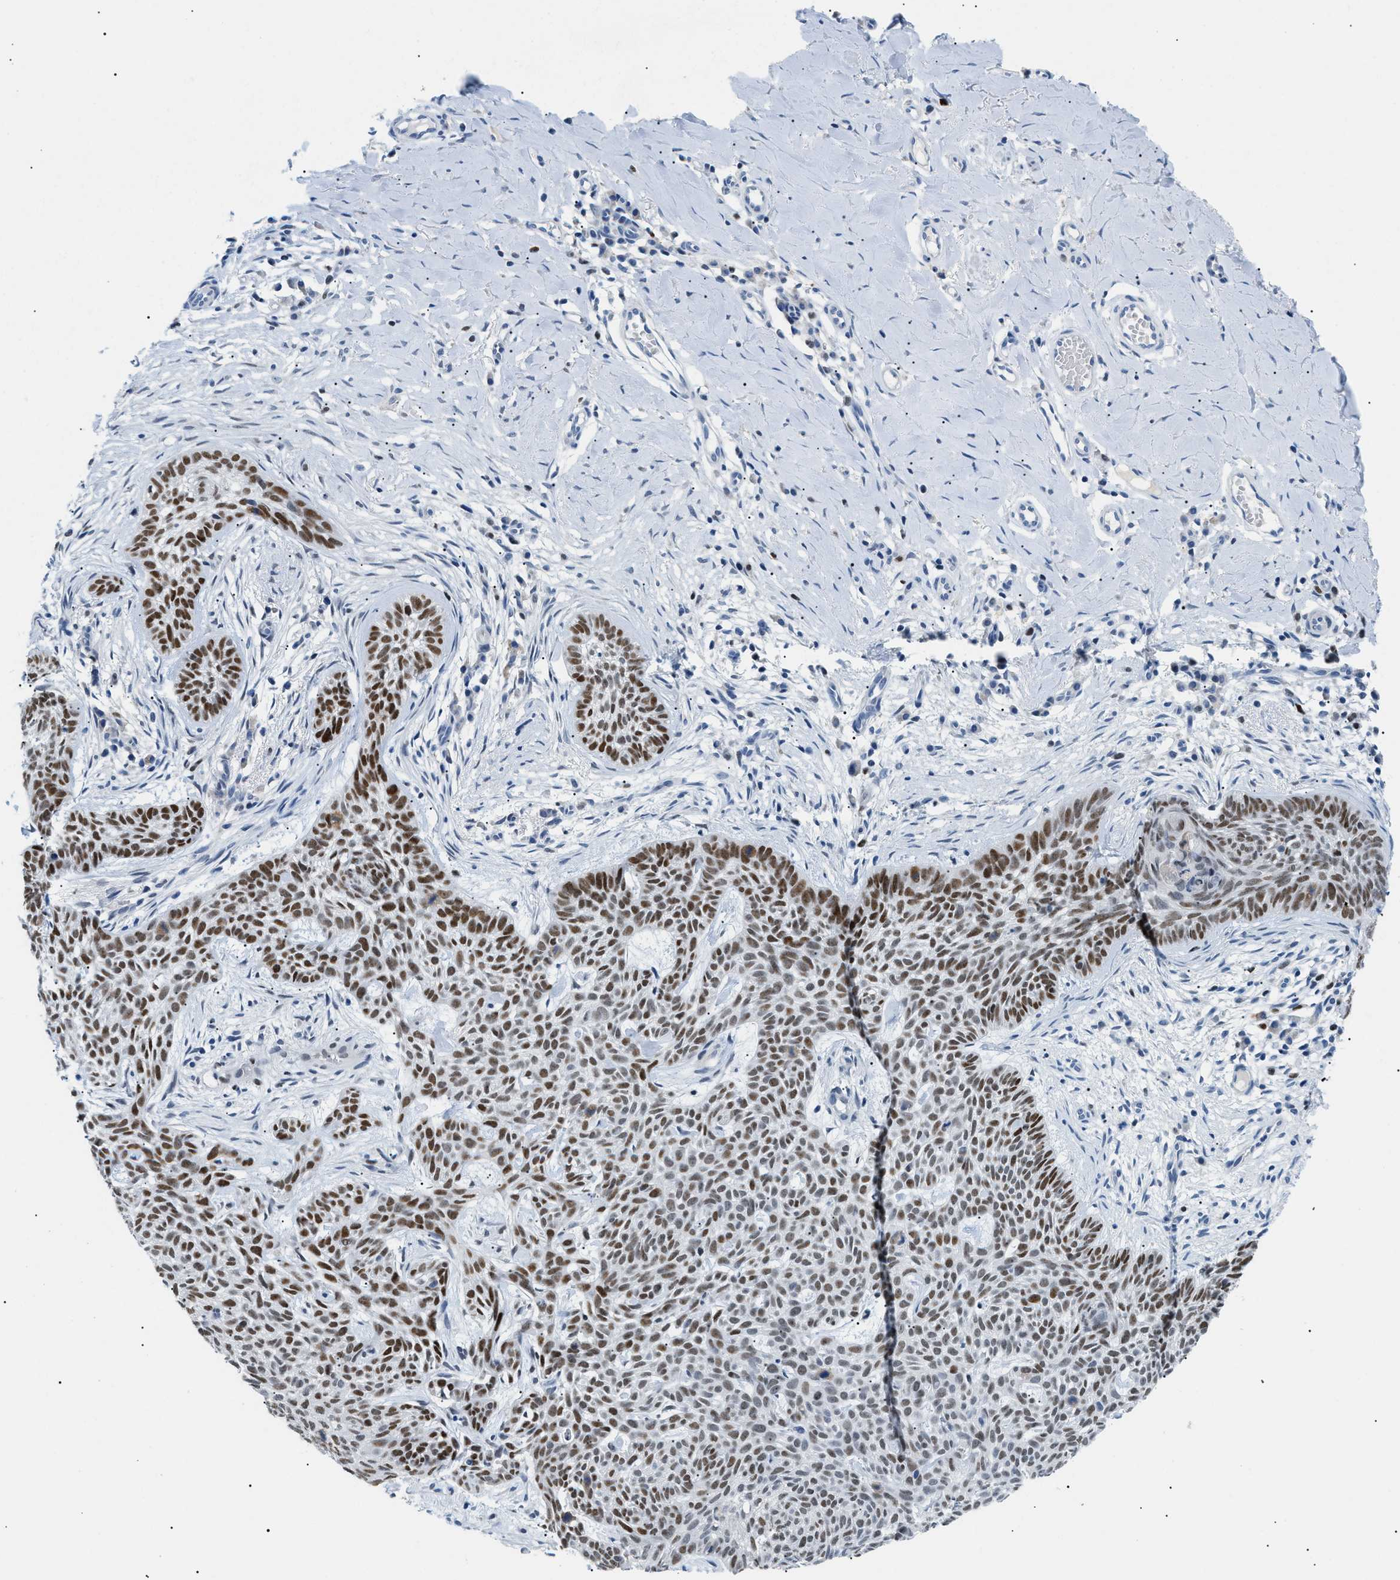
{"staining": {"intensity": "strong", "quantity": ">75%", "location": "nuclear"}, "tissue": "skin cancer", "cell_type": "Tumor cells", "image_type": "cancer", "snomed": [{"axis": "morphology", "description": "Basal cell carcinoma"}, {"axis": "topography", "description": "Skin"}], "caption": "About >75% of tumor cells in basal cell carcinoma (skin) display strong nuclear protein staining as visualized by brown immunohistochemical staining.", "gene": "SMARCC1", "patient": {"sex": "female", "age": 59}}